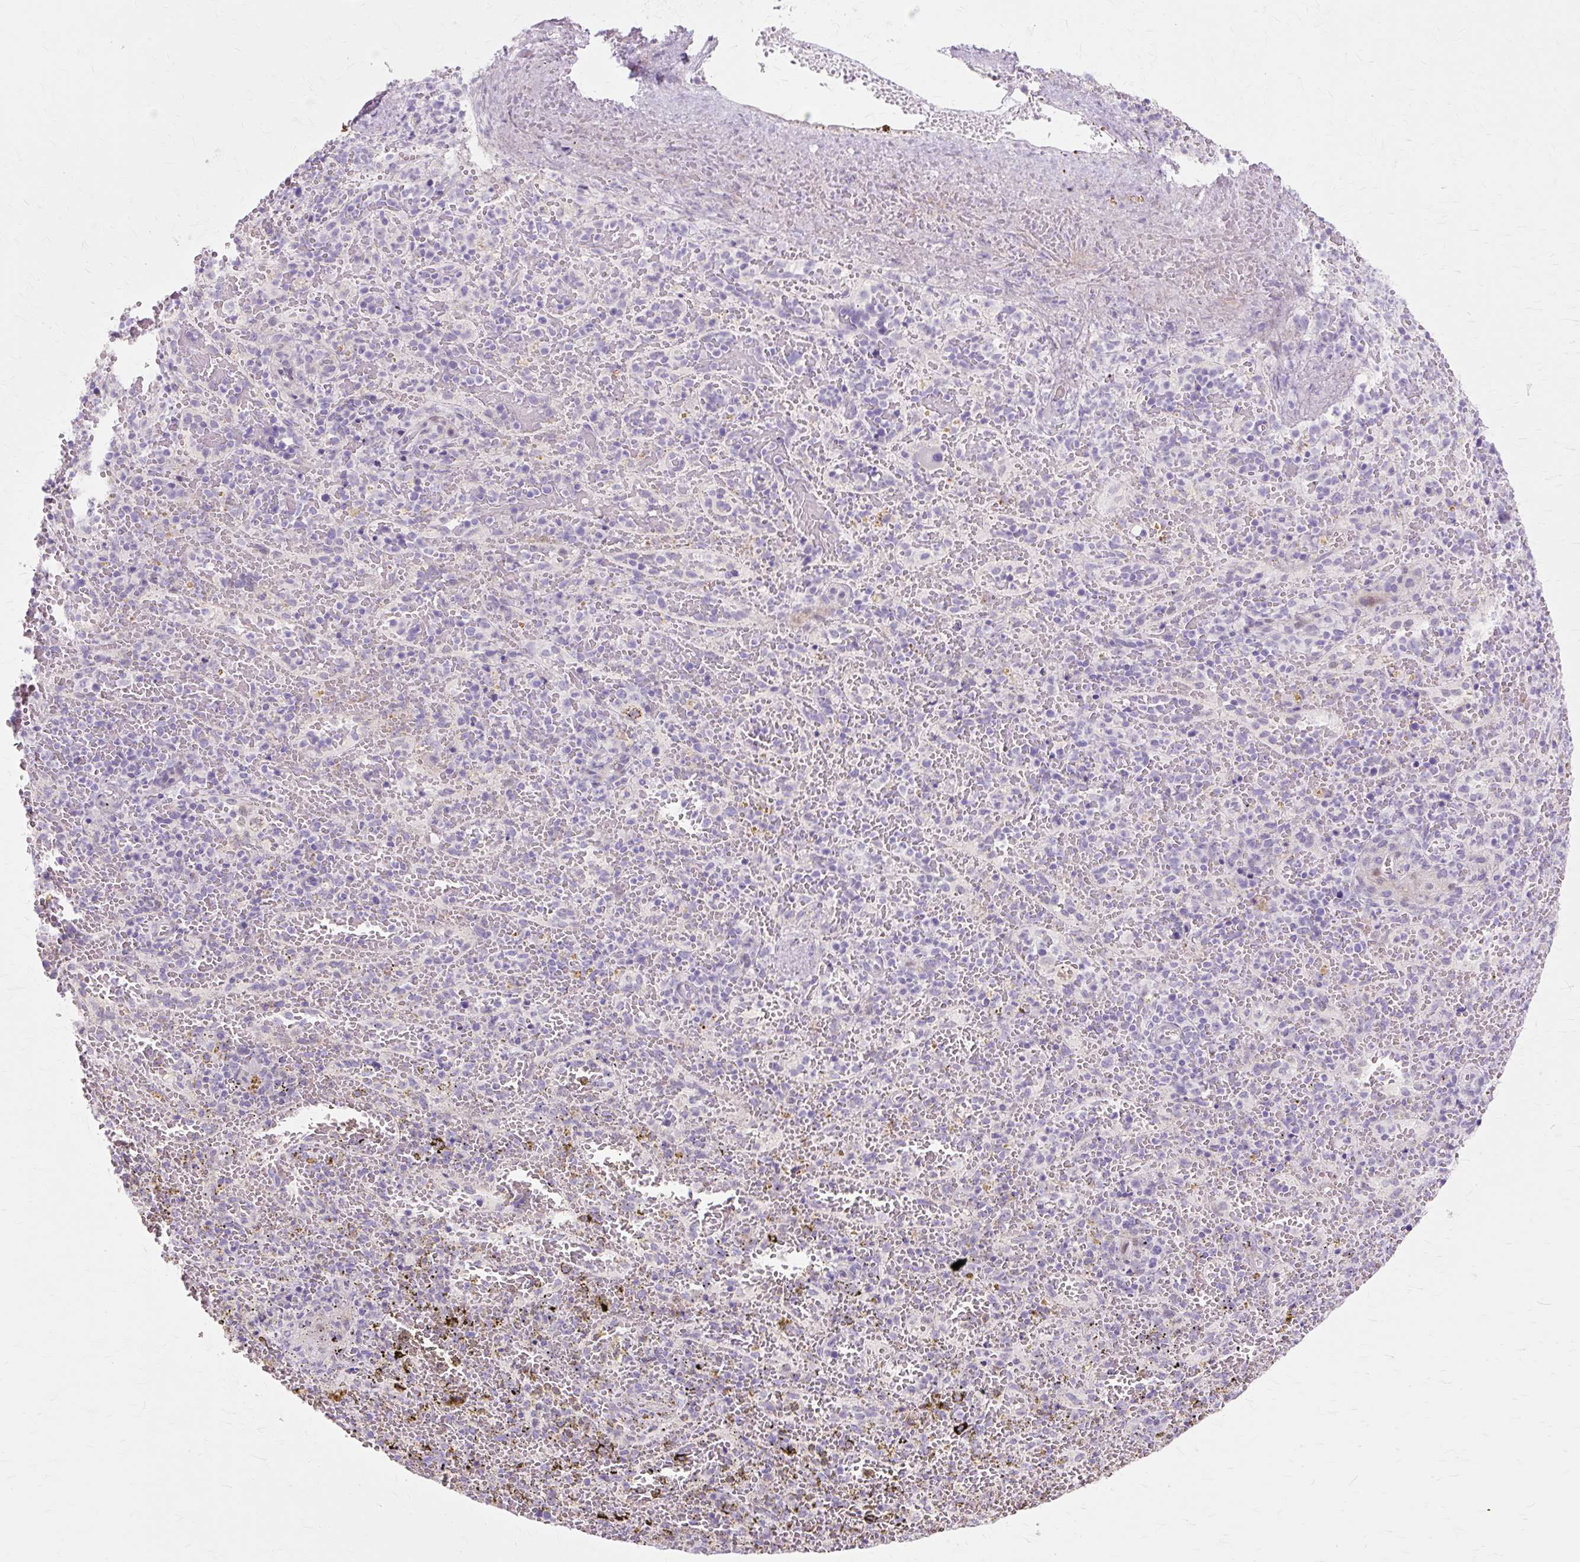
{"staining": {"intensity": "negative", "quantity": "none", "location": "none"}, "tissue": "spleen", "cell_type": "Cells in red pulp", "image_type": "normal", "snomed": [{"axis": "morphology", "description": "Normal tissue, NOS"}, {"axis": "topography", "description": "Spleen"}], "caption": "Immunohistochemistry (IHC) image of benign spleen stained for a protein (brown), which shows no expression in cells in red pulp. Nuclei are stained in blue.", "gene": "IRX2", "patient": {"sex": "female", "age": 50}}